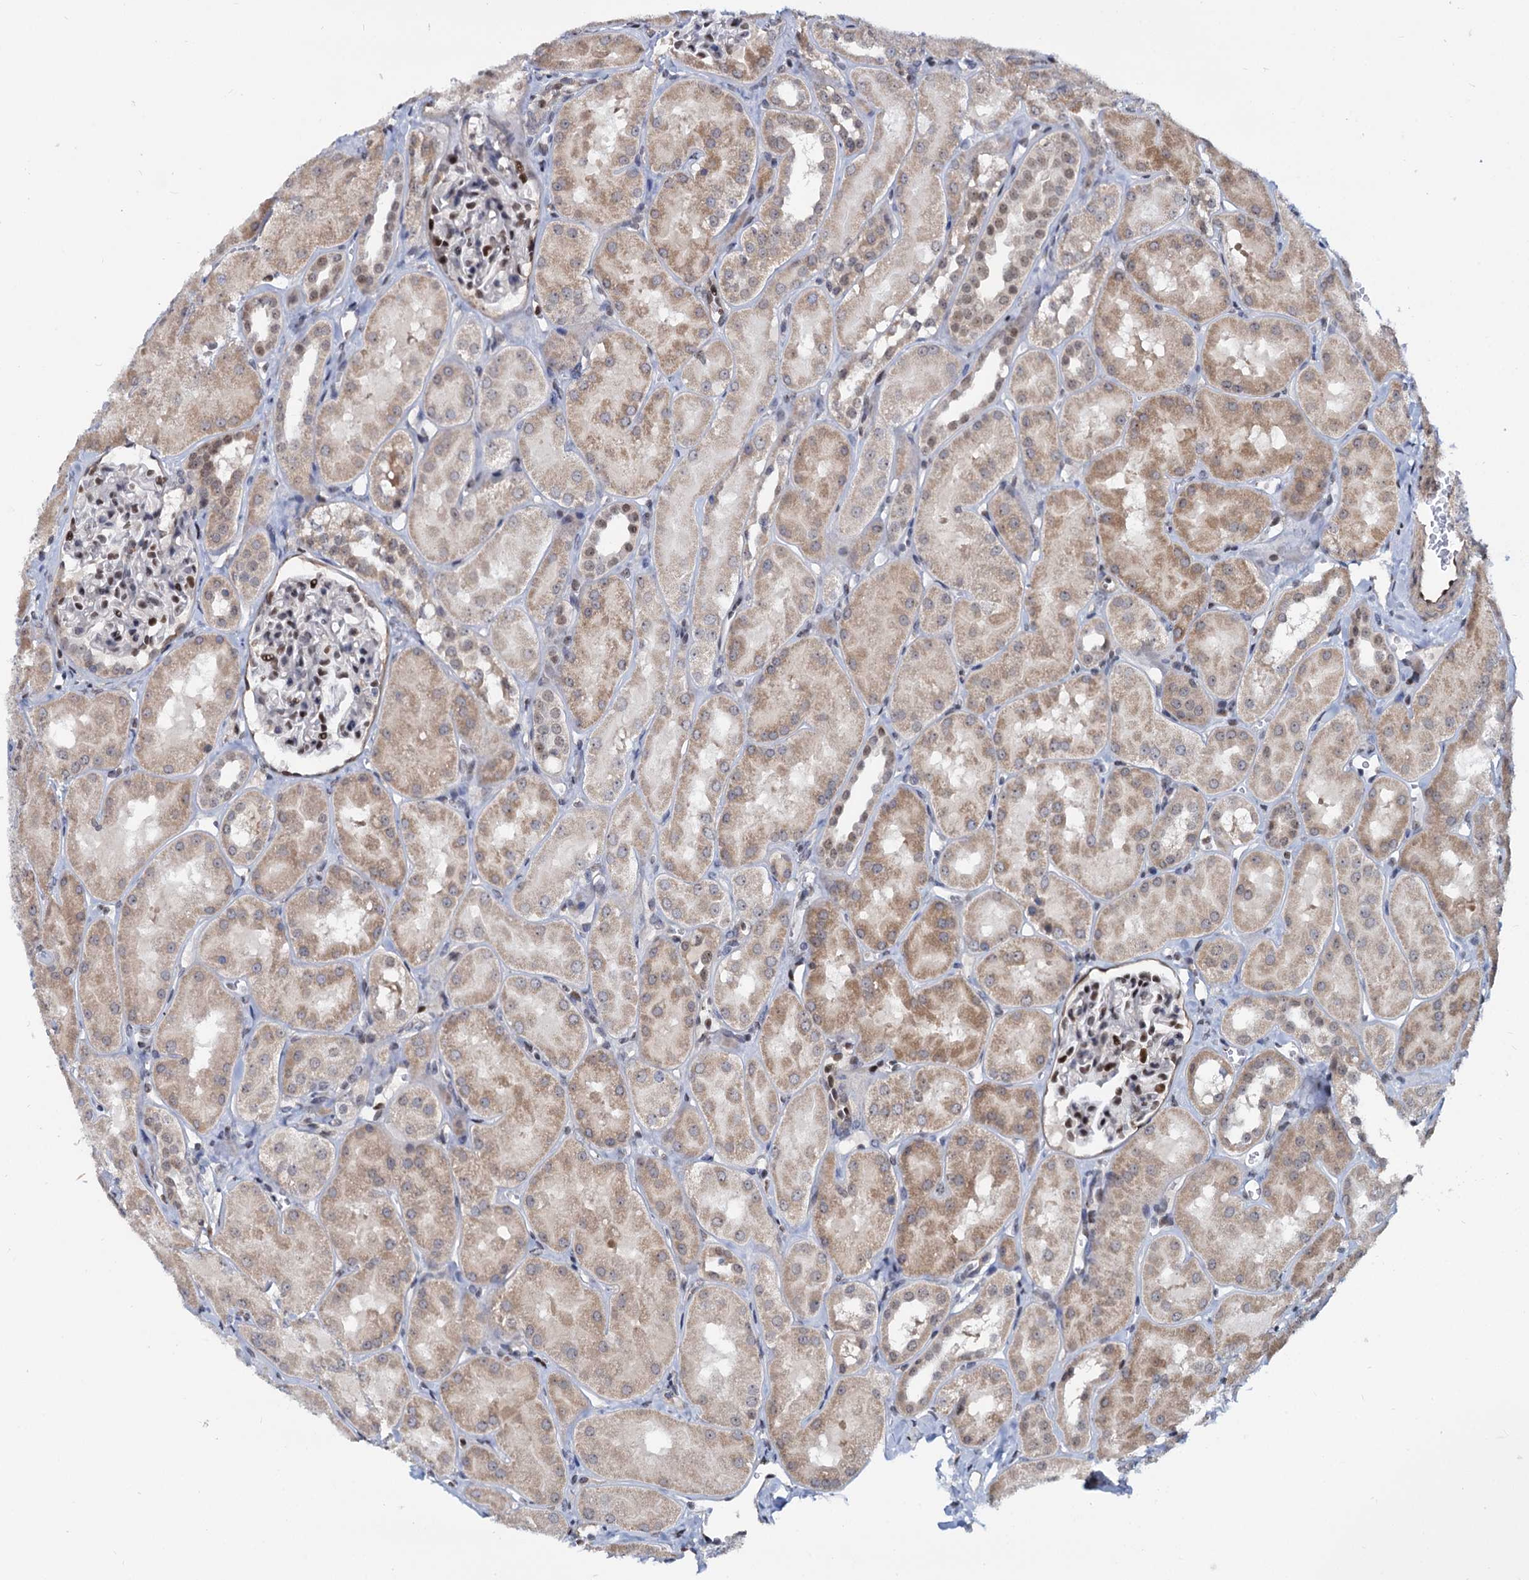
{"staining": {"intensity": "strong", "quantity": "25%-75%", "location": "nuclear"}, "tissue": "kidney", "cell_type": "Cells in glomeruli", "image_type": "normal", "snomed": [{"axis": "morphology", "description": "Normal tissue, NOS"}, {"axis": "topography", "description": "Kidney"}, {"axis": "topography", "description": "Urinary bladder"}], "caption": "The micrograph demonstrates immunohistochemical staining of unremarkable kidney. There is strong nuclear expression is appreciated in approximately 25%-75% of cells in glomeruli.", "gene": "UBLCP1", "patient": {"sex": "male", "age": 16}}